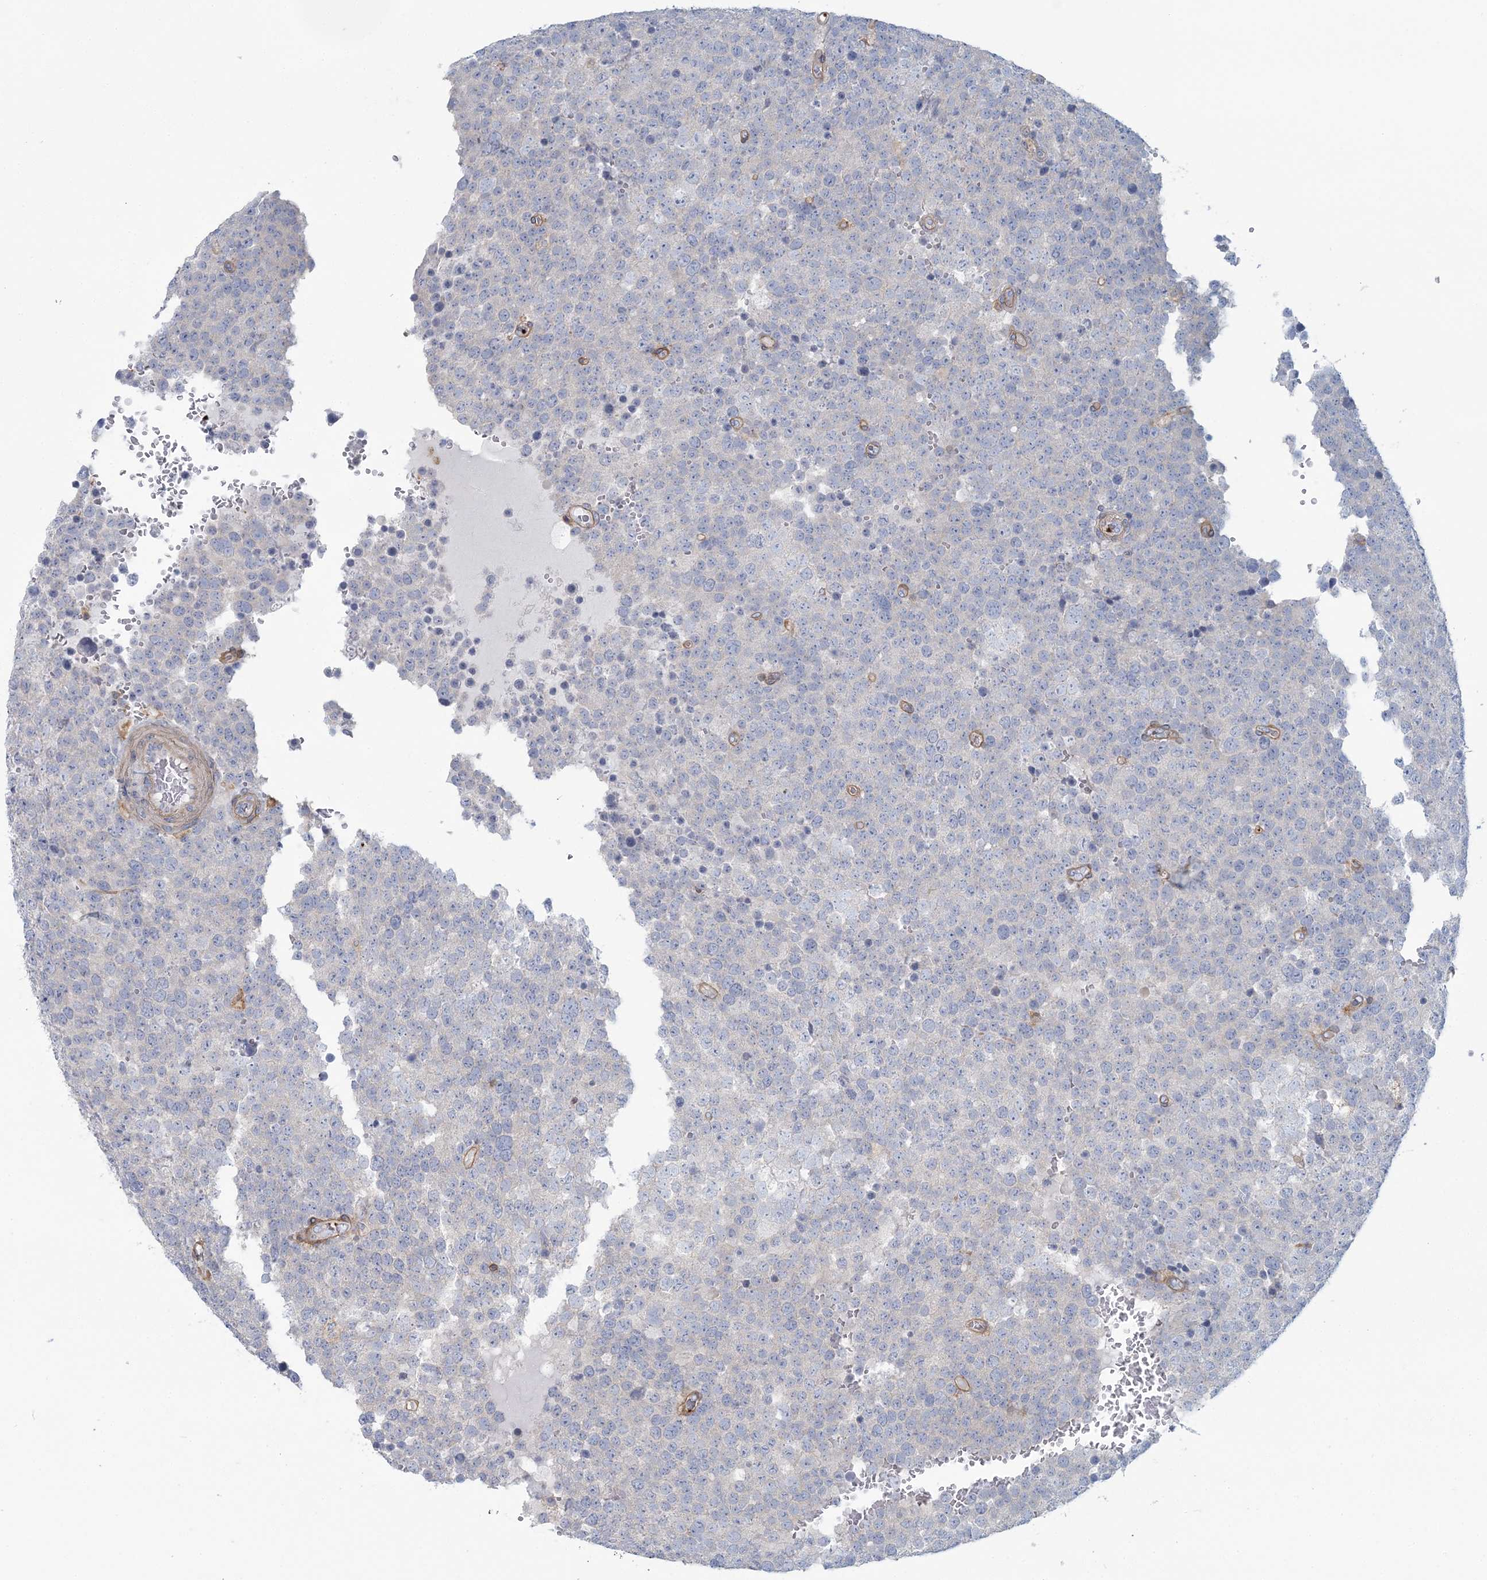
{"staining": {"intensity": "negative", "quantity": "none", "location": "none"}, "tissue": "testis cancer", "cell_type": "Tumor cells", "image_type": "cancer", "snomed": [{"axis": "morphology", "description": "Seminoma, NOS"}, {"axis": "topography", "description": "Testis"}], "caption": "Immunohistochemistry (IHC) of seminoma (testis) displays no expression in tumor cells.", "gene": "CUEDC2", "patient": {"sex": "male", "age": 71}}